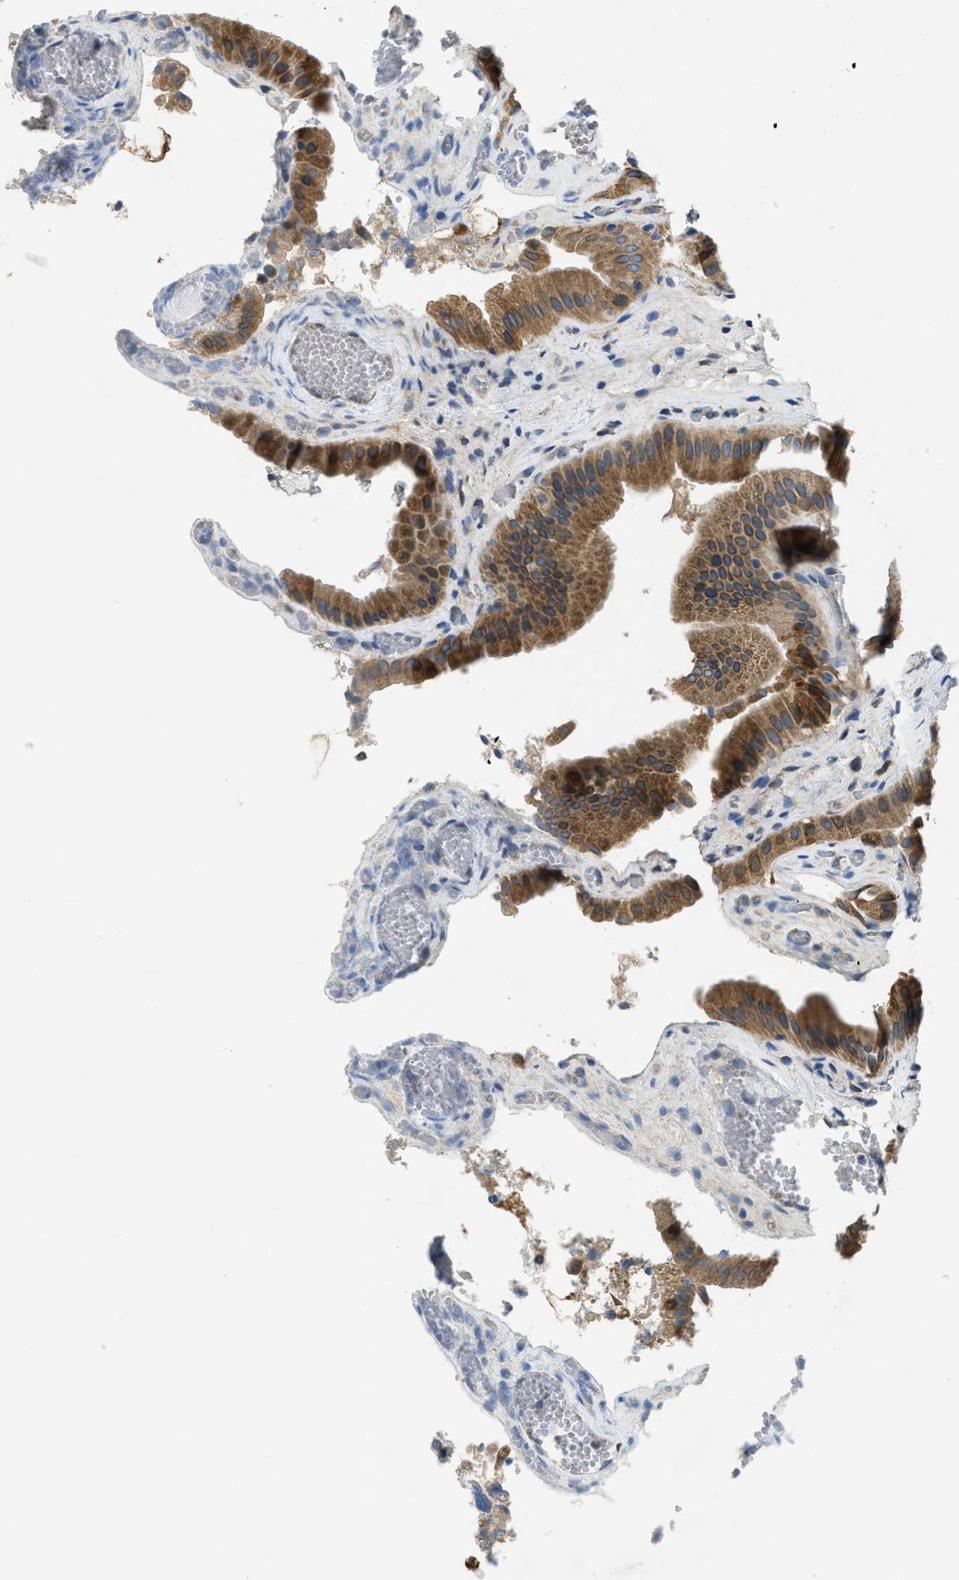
{"staining": {"intensity": "moderate", "quantity": ">75%", "location": "cytoplasmic/membranous"}, "tissue": "gallbladder", "cell_type": "Glandular cells", "image_type": "normal", "snomed": [{"axis": "morphology", "description": "Normal tissue, NOS"}, {"axis": "topography", "description": "Gallbladder"}], "caption": "The image displays immunohistochemical staining of unremarkable gallbladder. There is moderate cytoplasmic/membranous staining is appreciated in about >75% of glandular cells.", "gene": "MPDU1", "patient": {"sex": "male", "age": 49}}